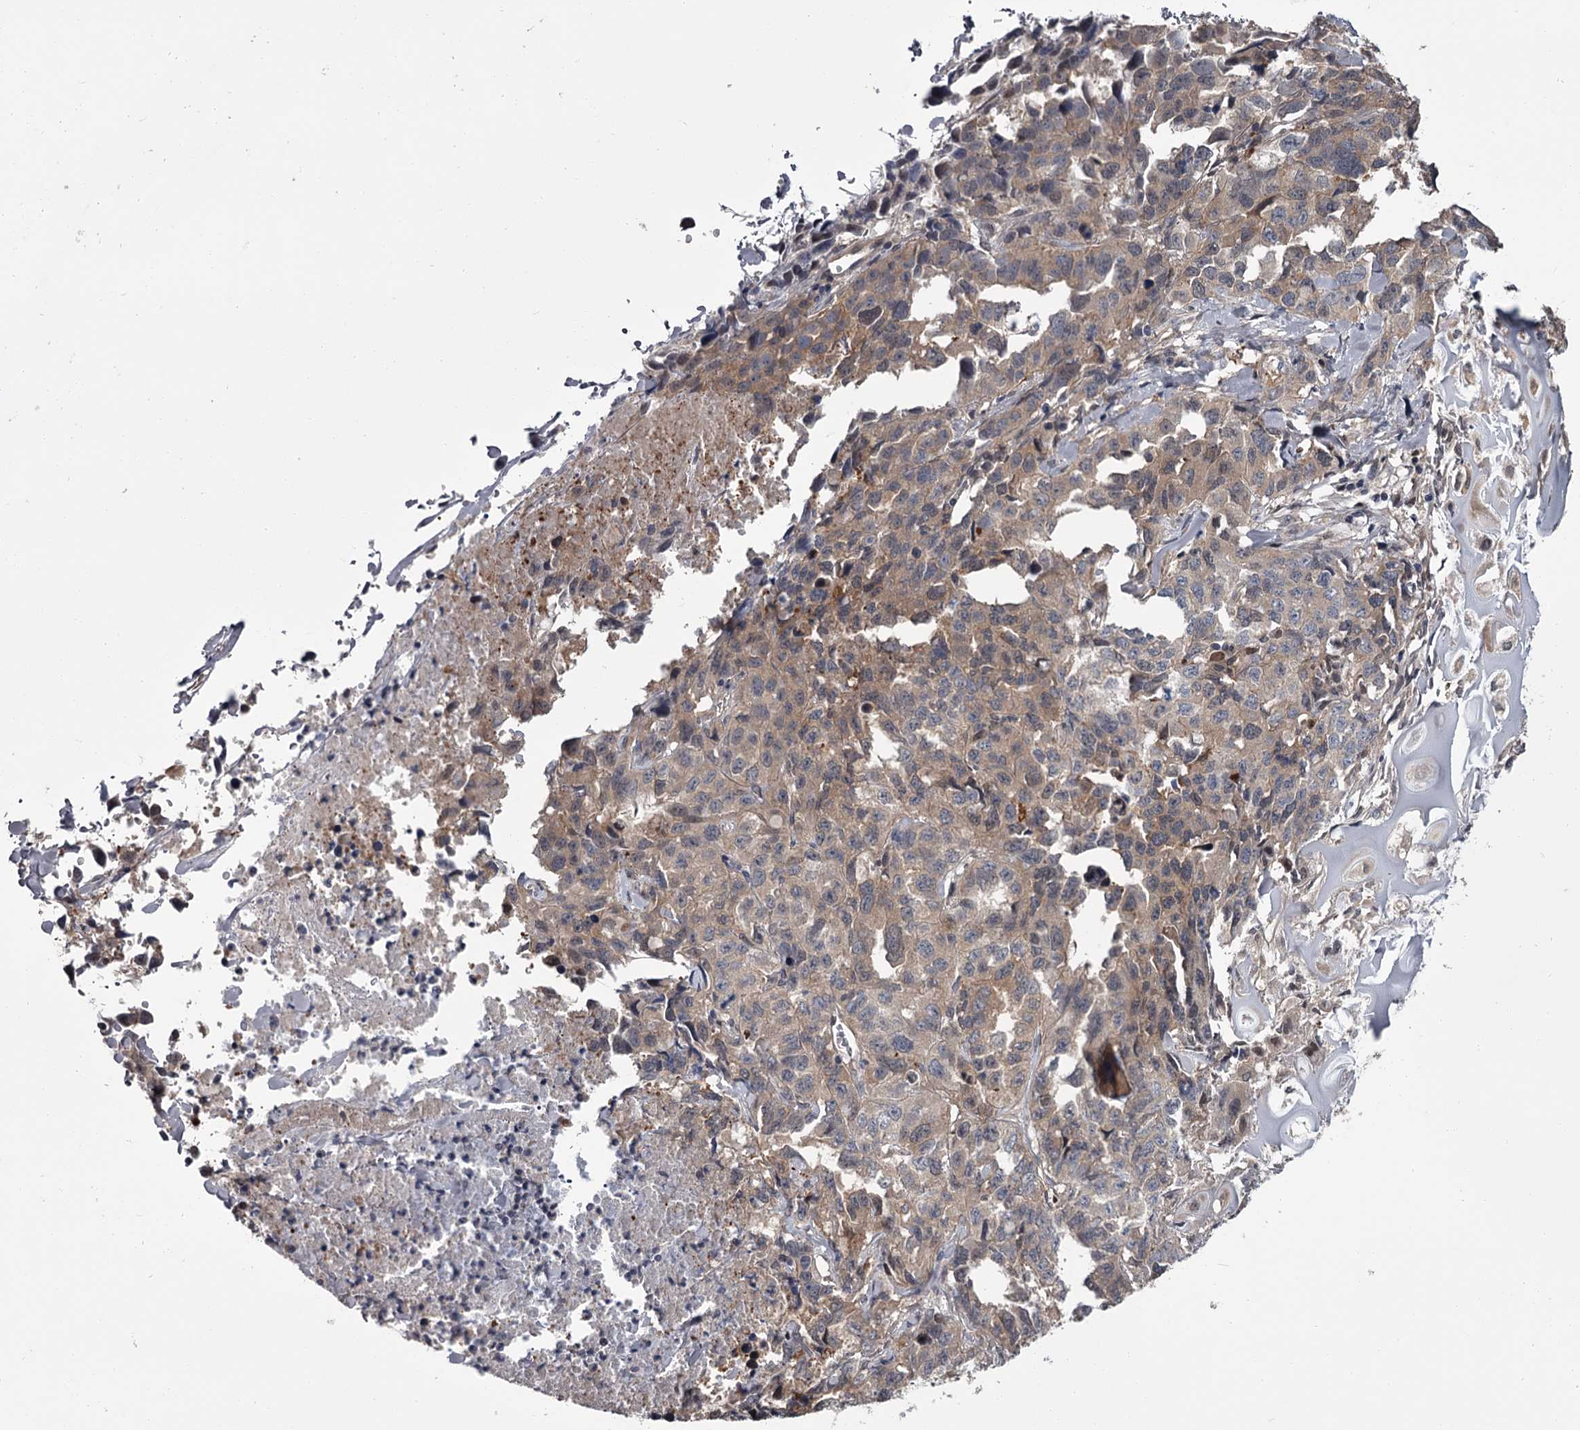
{"staining": {"intensity": "weak", "quantity": "25%-75%", "location": "cytoplasmic/membranous"}, "tissue": "lung cancer", "cell_type": "Tumor cells", "image_type": "cancer", "snomed": [{"axis": "morphology", "description": "Adenocarcinoma, NOS"}, {"axis": "topography", "description": "Lung"}], "caption": "A high-resolution photomicrograph shows immunohistochemistry staining of lung cancer (adenocarcinoma), which reveals weak cytoplasmic/membranous staining in about 25%-75% of tumor cells. (DAB (3,3'-diaminobenzidine) = brown stain, brightfield microscopy at high magnification).", "gene": "DAO", "patient": {"sex": "female", "age": 51}}